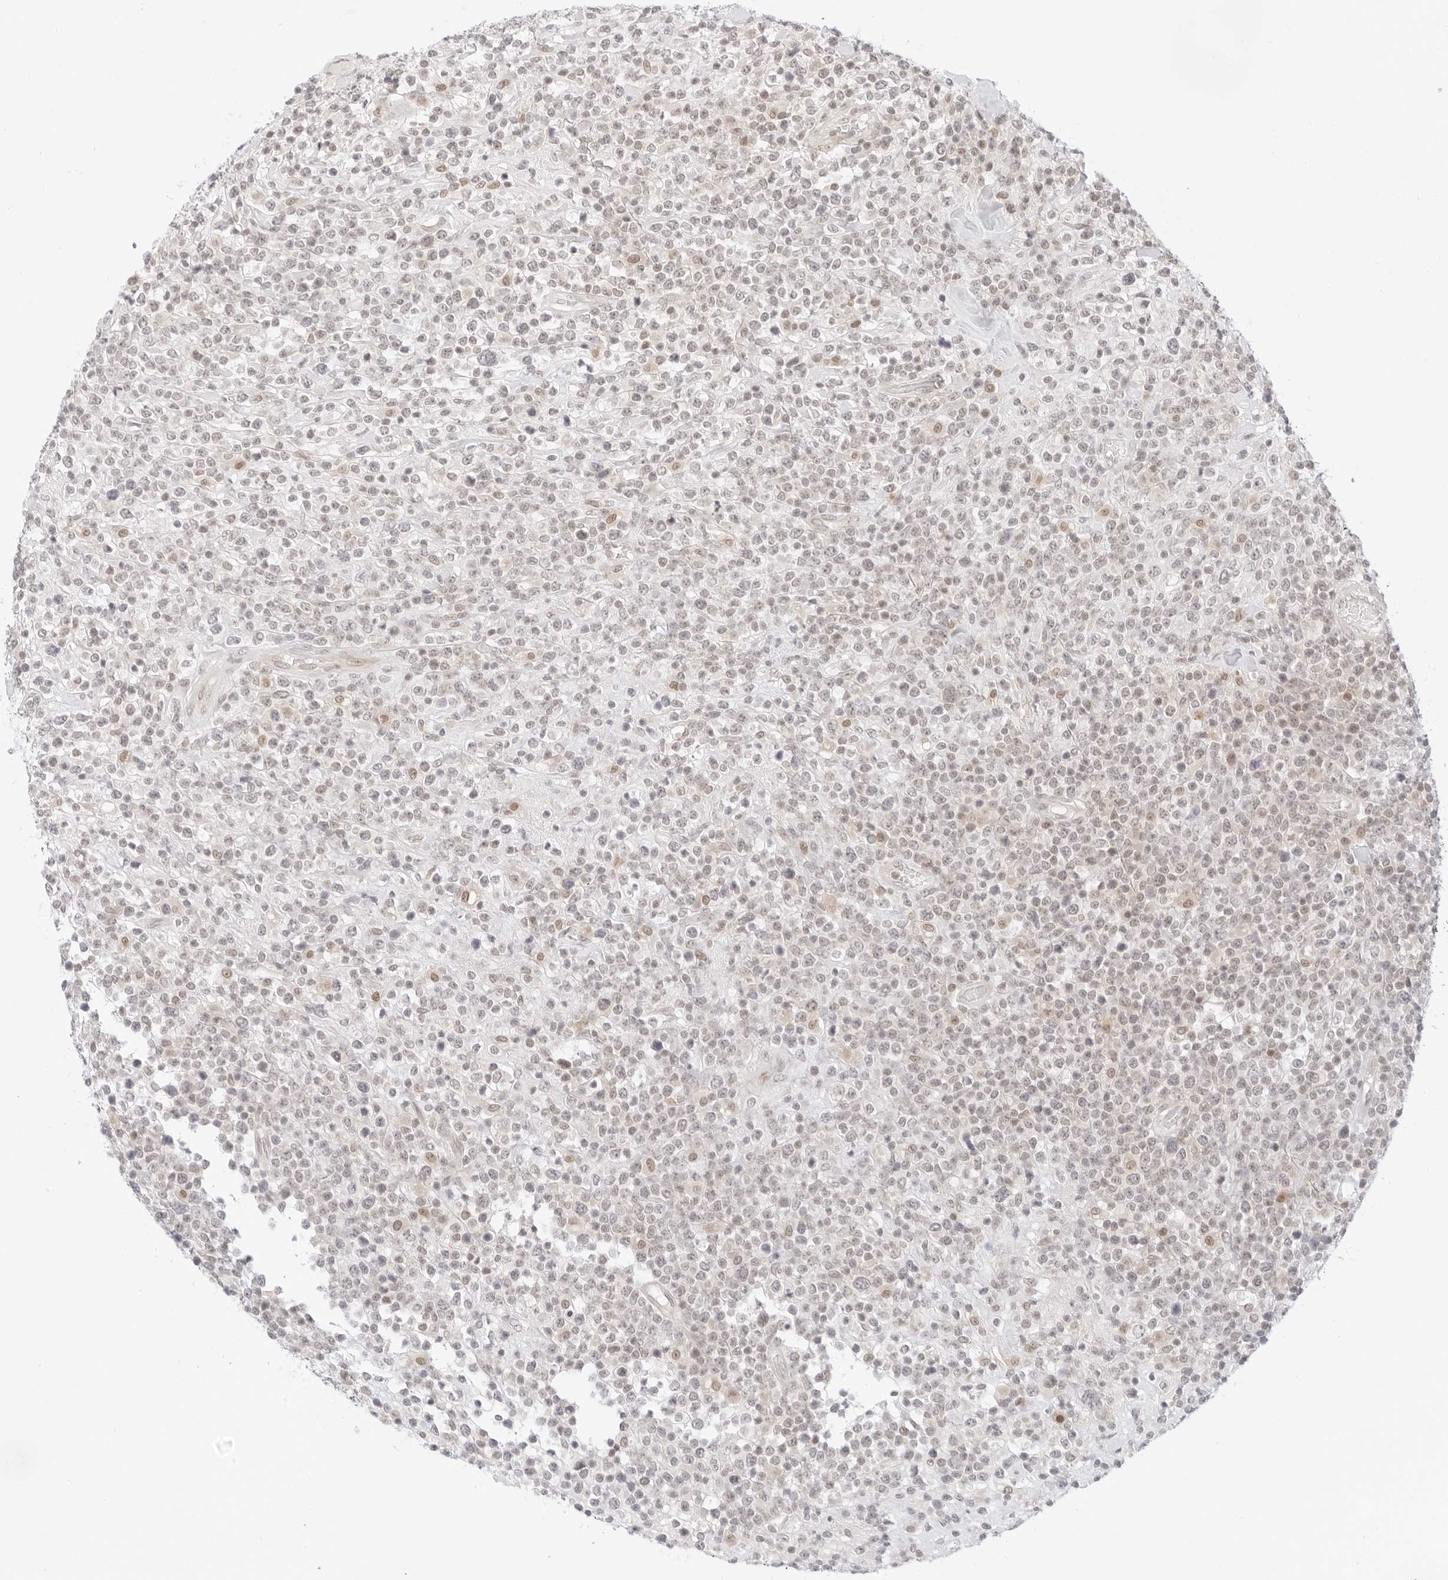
{"staining": {"intensity": "negative", "quantity": "none", "location": "none"}, "tissue": "lymphoma", "cell_type": "Tumor cells", "image_type": "cancer", "snomed": [{"axis": "morphology", "description": "Malignant lymphoma, non-Hodgkin's type, High grade"}, {"axis": "topography", "description": "Colon"}], "caption": "Protein analysis of high-grade malignant lymphoma, non-Hodgkin's type demonstrates no significant positivity in tumor cells.", "gene": "POLR3C", "patient": {"sex": "female", "age": 53}}